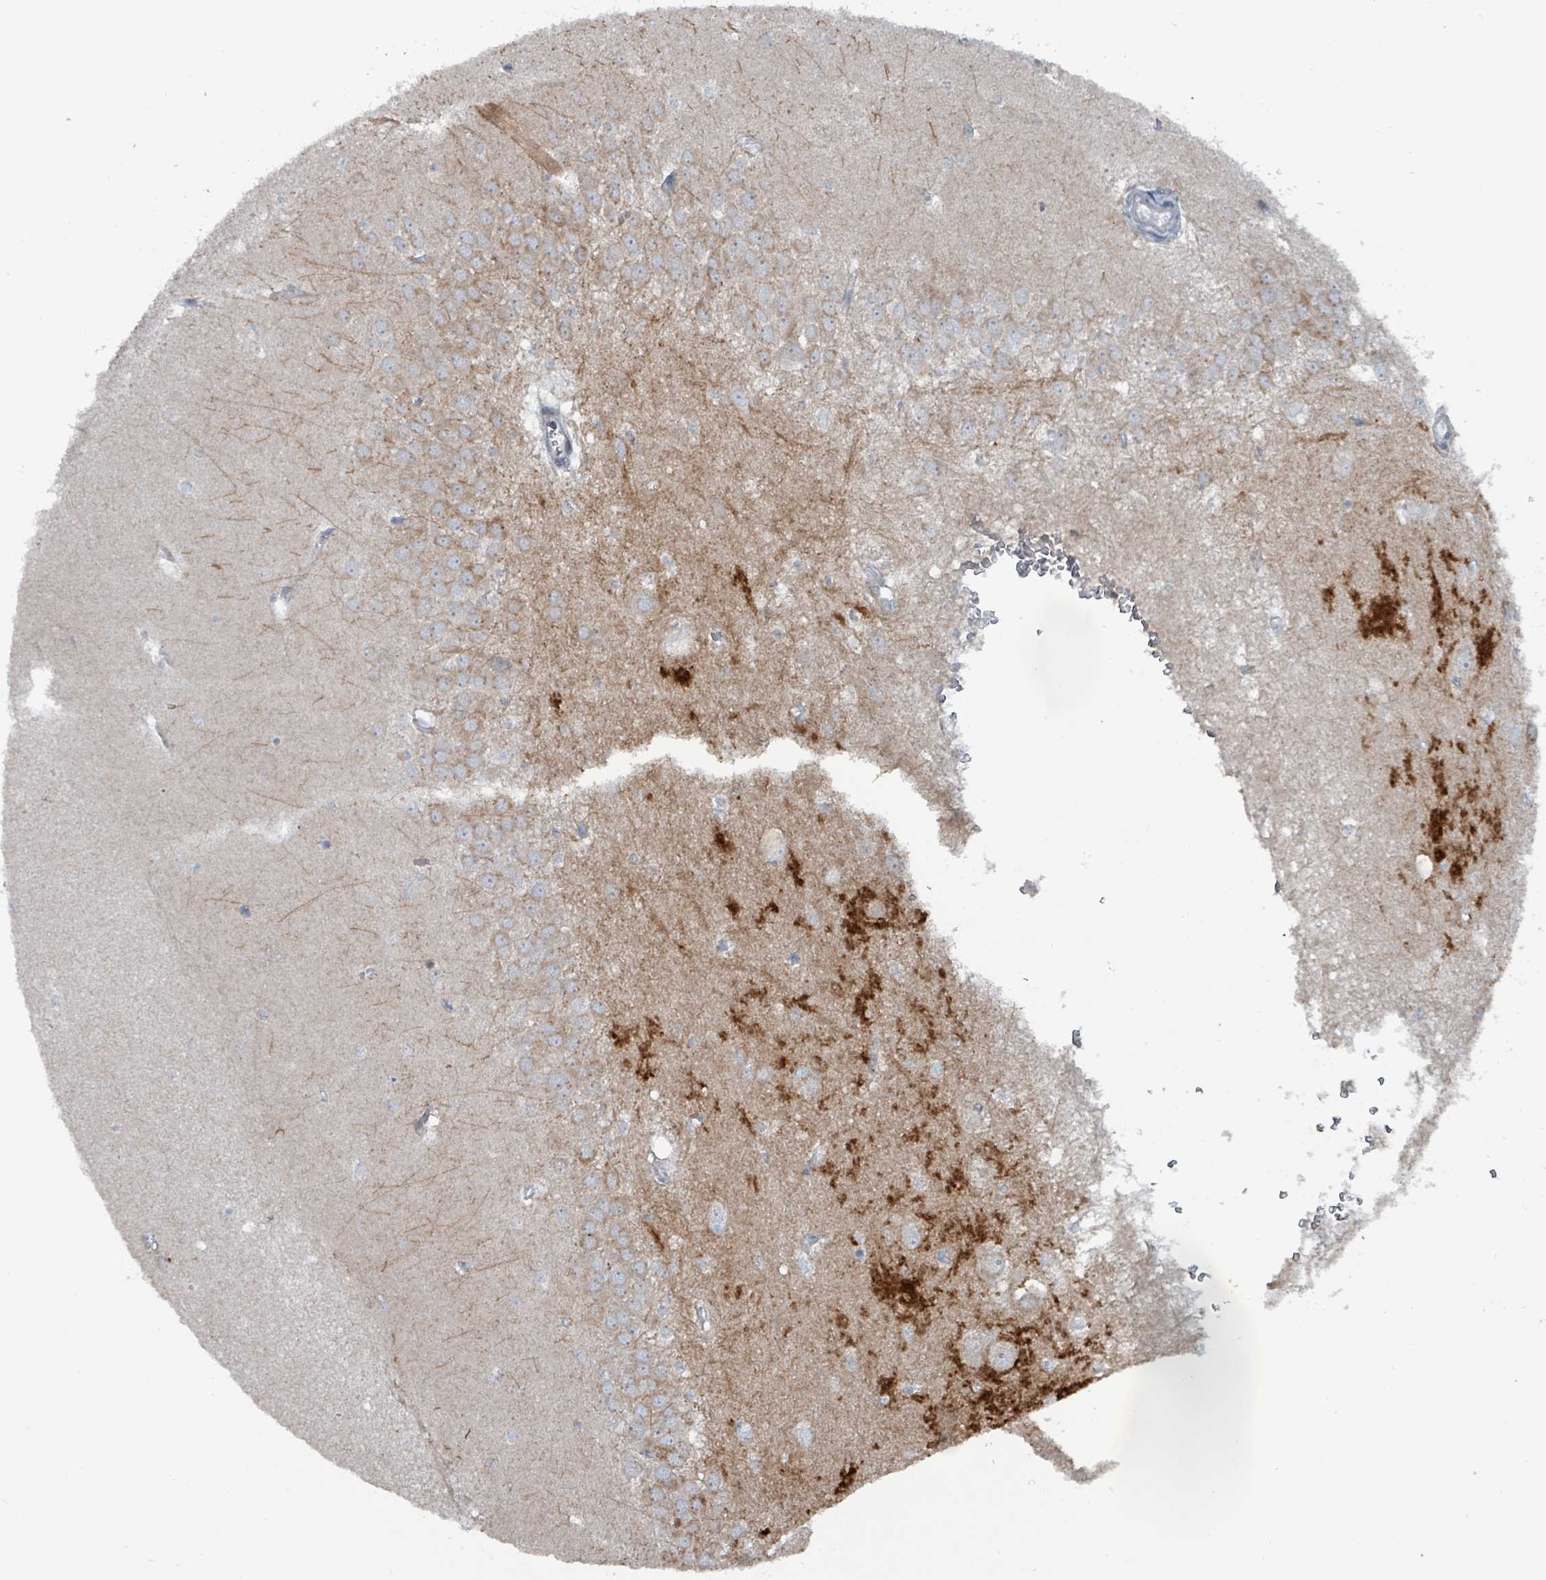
{"staining": {"intensity": "negative", "quantity": "none", "location": "none"}, "tissue": "hippocampus", "cell_type": "Glial cells", "image_type": "normal", "snomed": [{"axis": "morphology", "description": "Normal tissue, NOS"}, {"axis": "topography", "description": "Hippocampus"}], "caption": "Immunohistochemical staining of normal human hippocampus exhibits no significant staining in glial cells. (Stains: DAB (3,3'-diaminobenzidine) immunohistochemistry (IHC) with hematoxylin counter stain, Microscopy: brightfield microscopy at high magnification).", "gene": "TAAR5", "patient": {"sex": "female", "age": 64}}